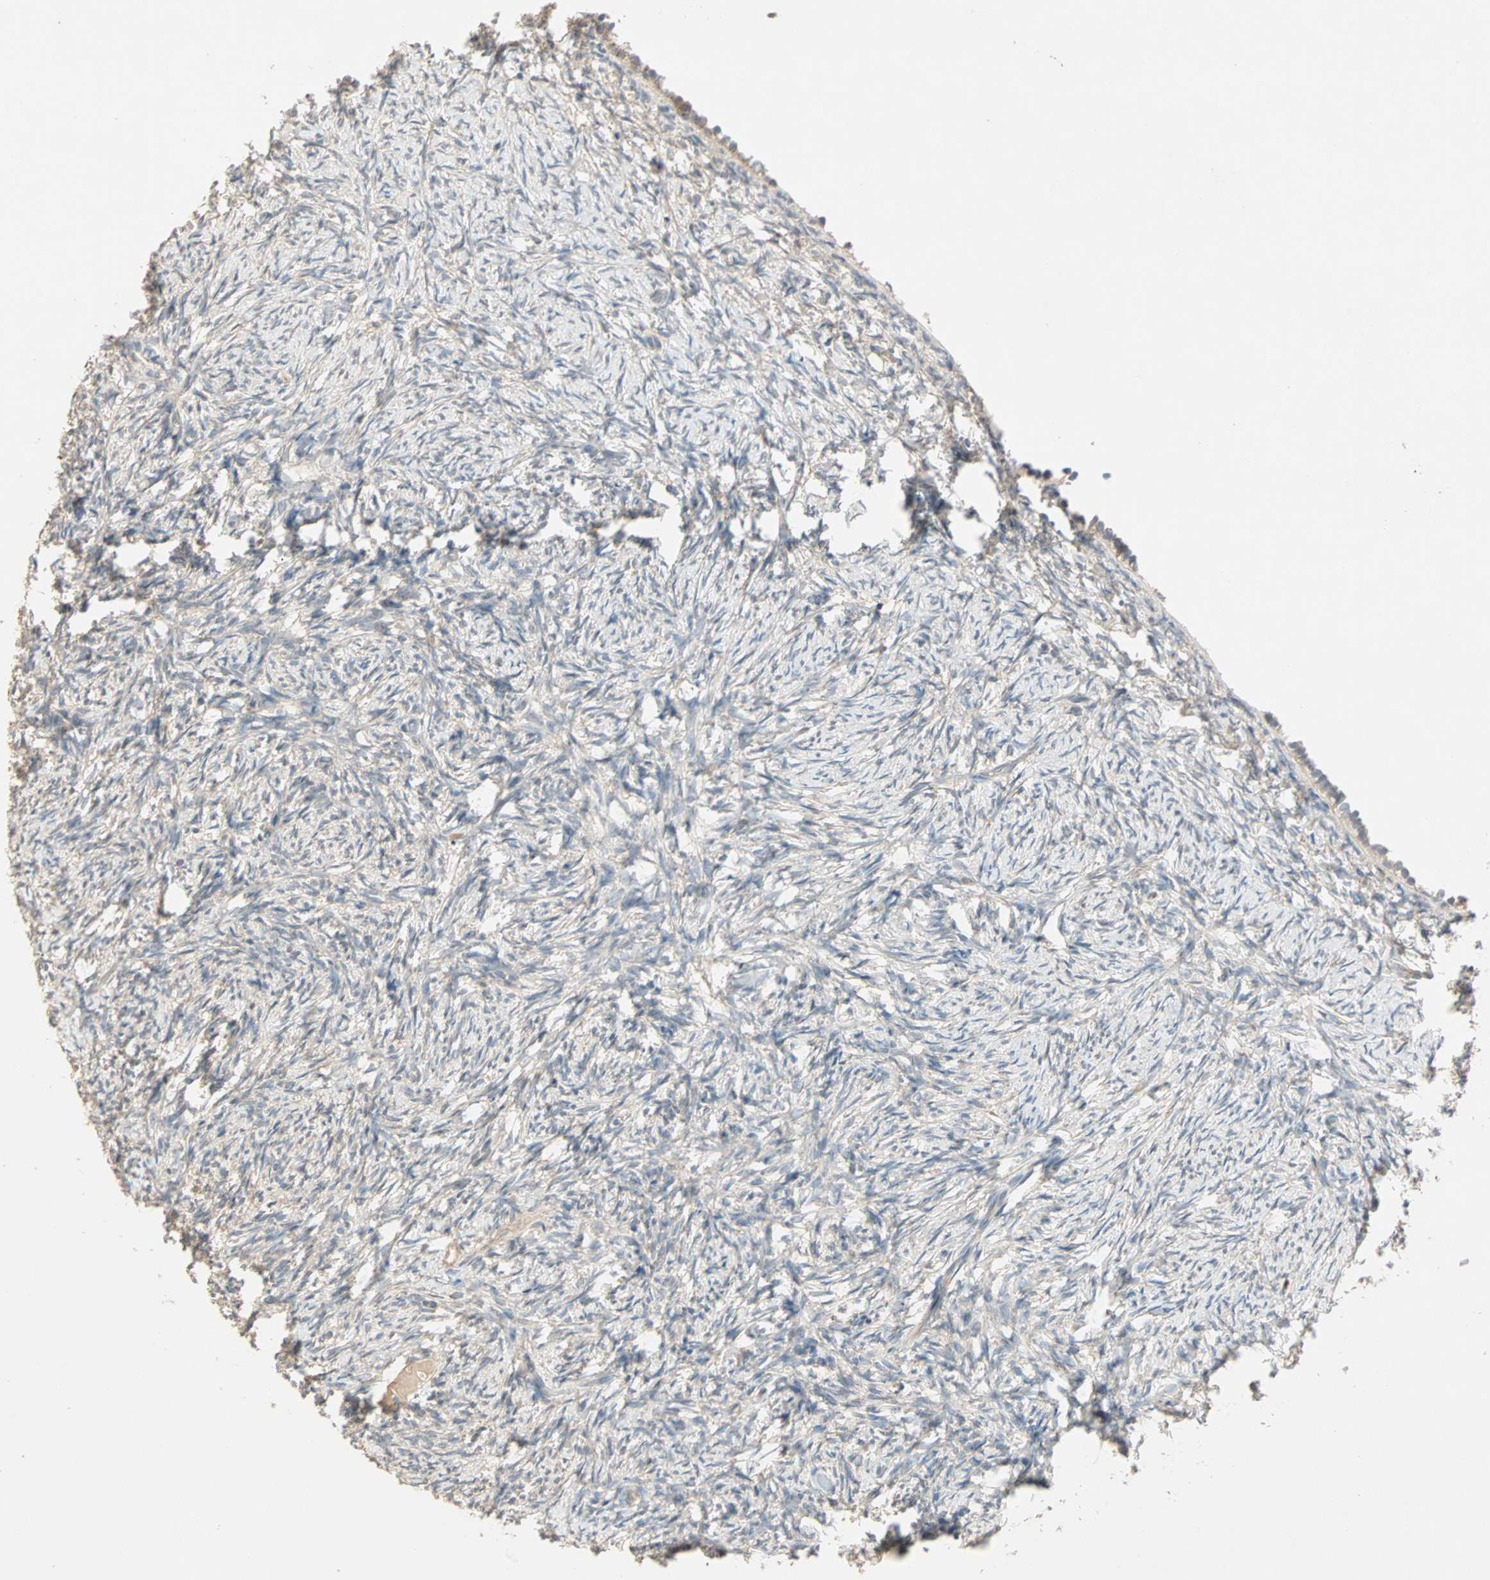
{"staining": {"intensity": "weak", "quantity": "25%-75%", "location": "cytoplasmic/membranous"}, "tissue": "ovary", "cell_type": "Ovarian stroma cells", "image_type": "normal", "snomed": [{"axis": "morphology", "description": "Normal tissue, NOS"}, {"axis": "topography", "description": "Ovary"}], "caption": "Protein expression analysis of unremarkable ovary demonstrates weak cytoplasmic/membranous staining in about 25%-75% of ovarian stroma cells.", "gene": "TTF2", "patient": {"sex": "female", "age": 60}}